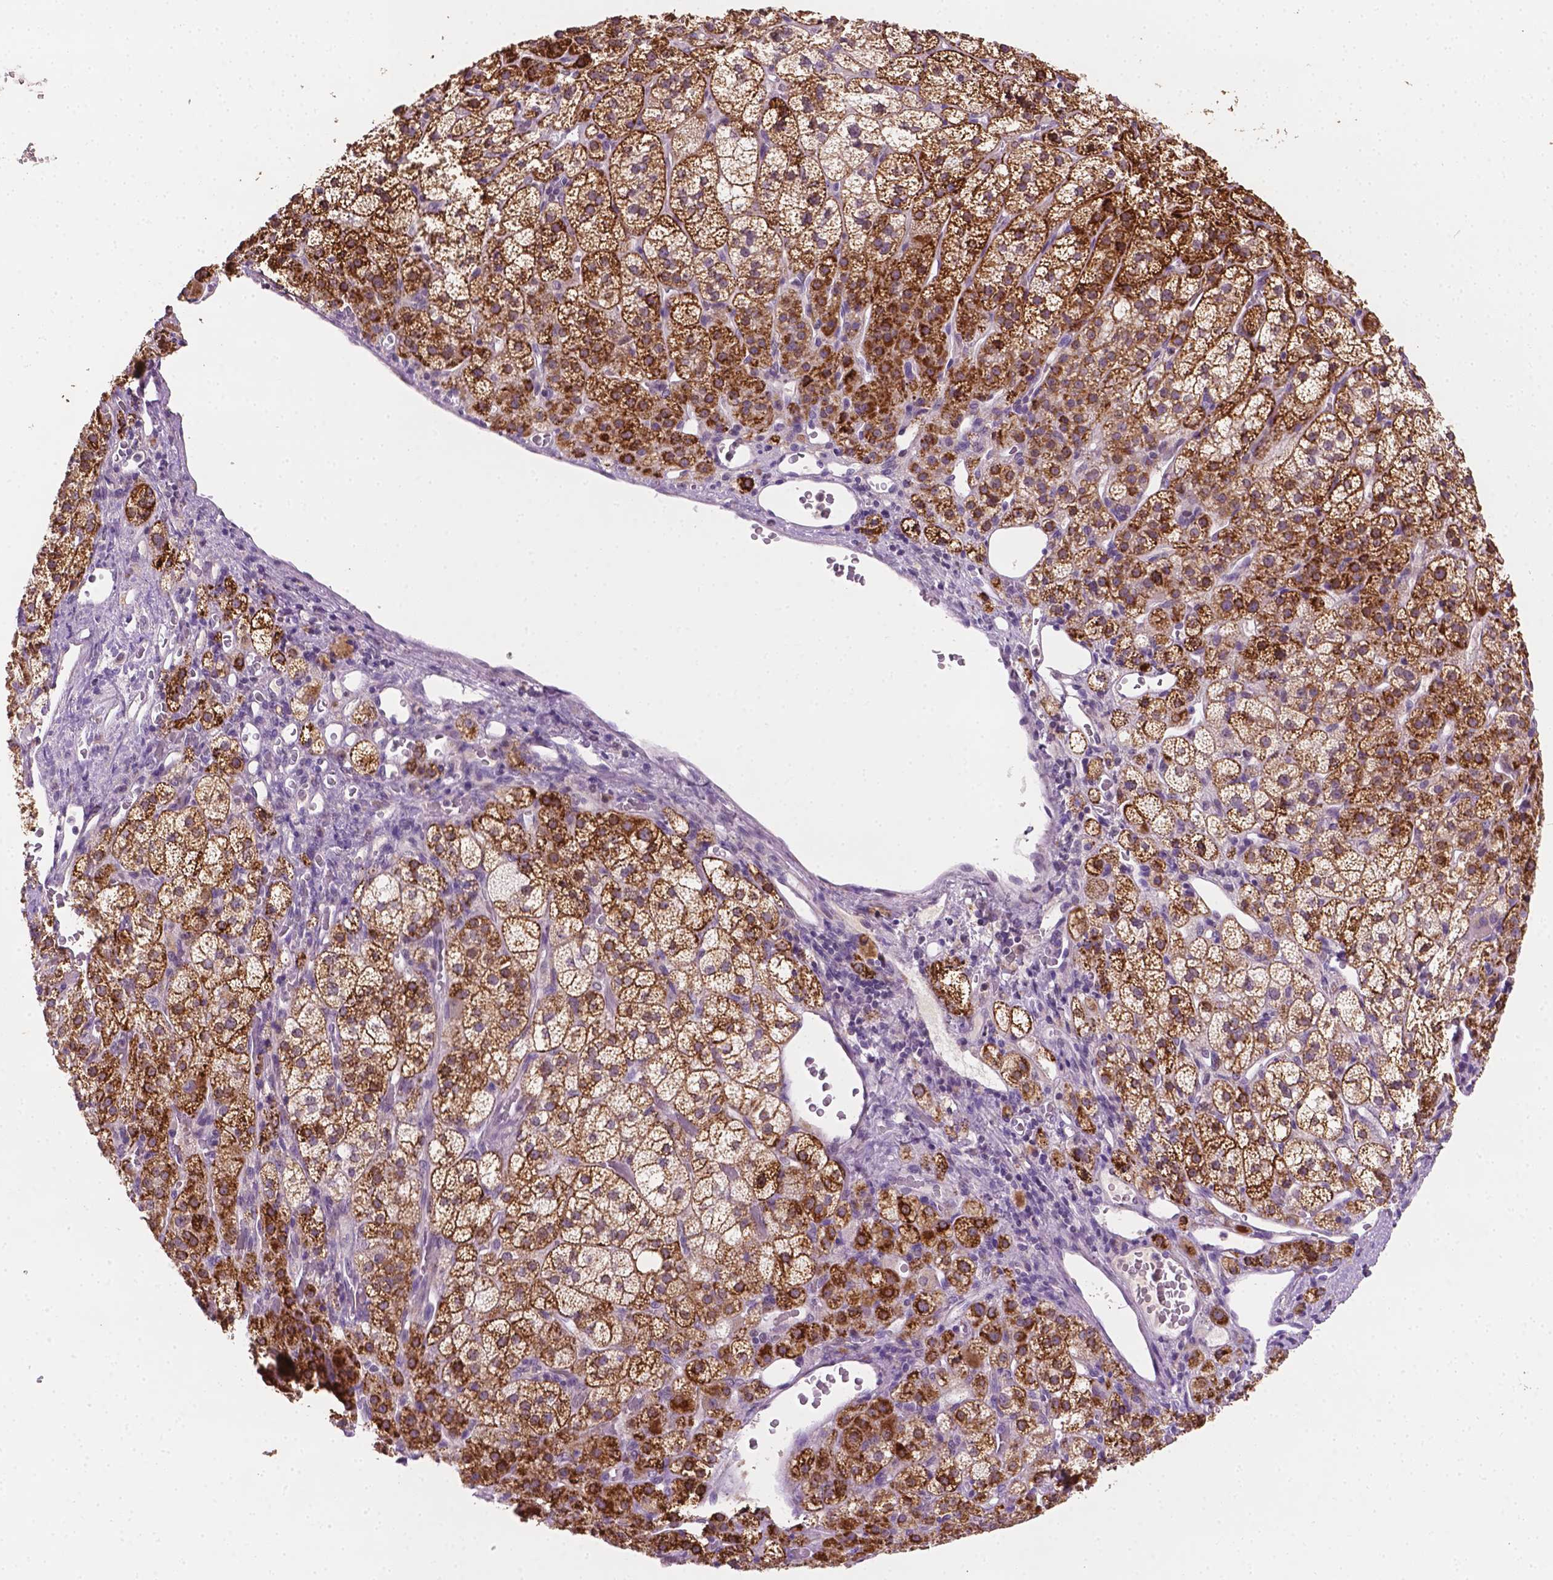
{"staining": {"intensity": "strong", "quantity": ">75%", "location": "cytoplasmic/membranous"}, "tissue": "adrenal gland", "cell_type": "Glandular cells", "image_type": "normal", "snomed": [{"axis": "morphology", "description": "Normal tissue, NOS"}, {"axis": "topography", "description": "Adrenal gland"}], "caption": "A high-resolution image shows immunohistochemistry (IHC) staining of benign adrenal gland, which displays strong cytoplasmic/membranous expression in about >75% of glandular cells. (IHC, brightfield microscopy, high magnification).", "gene": "MROH6", "patient": {"sex": "female", "age": 60}}